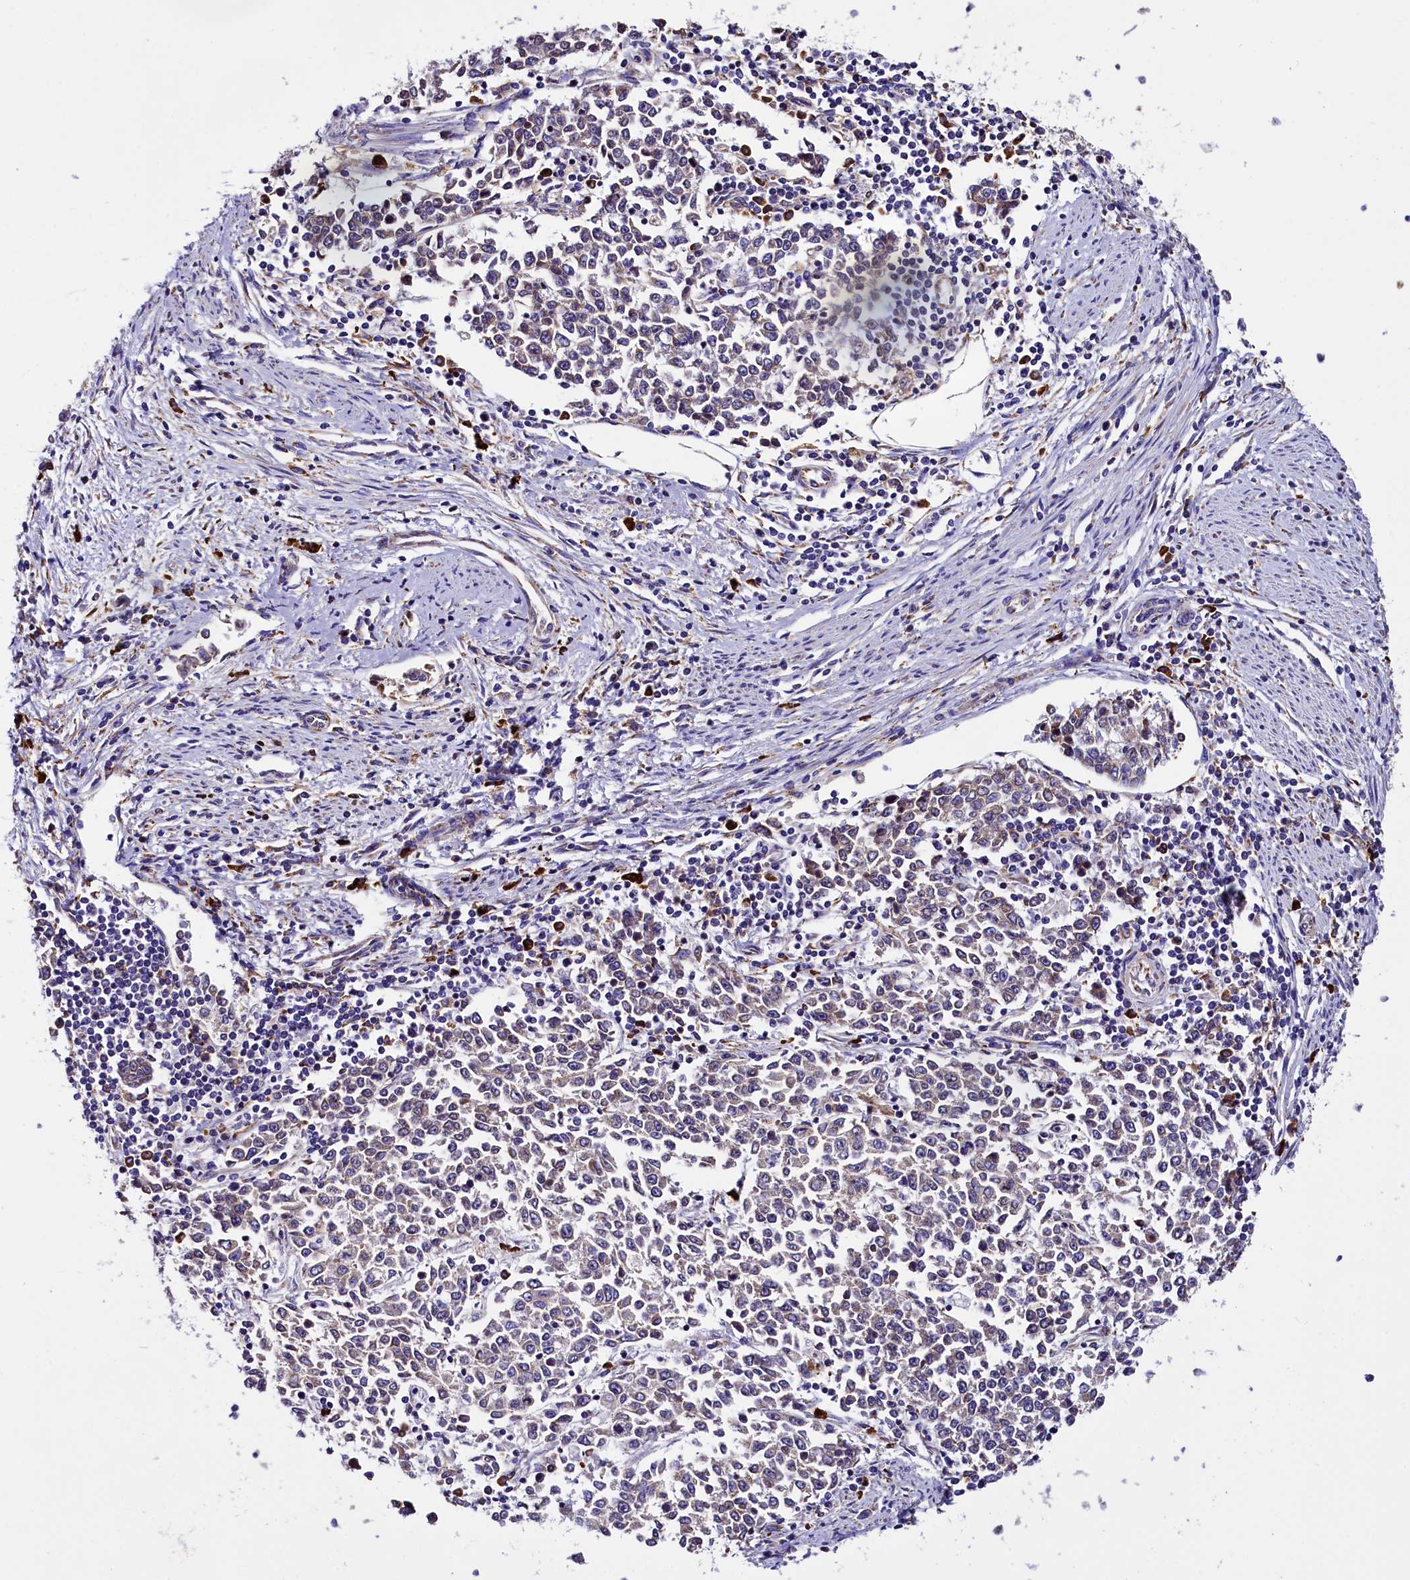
{"staining": {"intensity": "weak", "quantity": "<25%", "location": "cytoplasmic/membranous"}, "tissue": "endometrial cancer", "cell_type": "Tumor cells", "image_type": "cancer", "snomed": [{"axis": "morphology", "description": "Adenocarcinoma, NOS"}, {"axis": "topography", "description": "Endometrium"}], "caption": "This is an immunohistochemistry image of human endometrial cancer. There is no expression in tumor cells.", "gene": "CAPS2", "patient": {"sex": "female", "age": 50}}